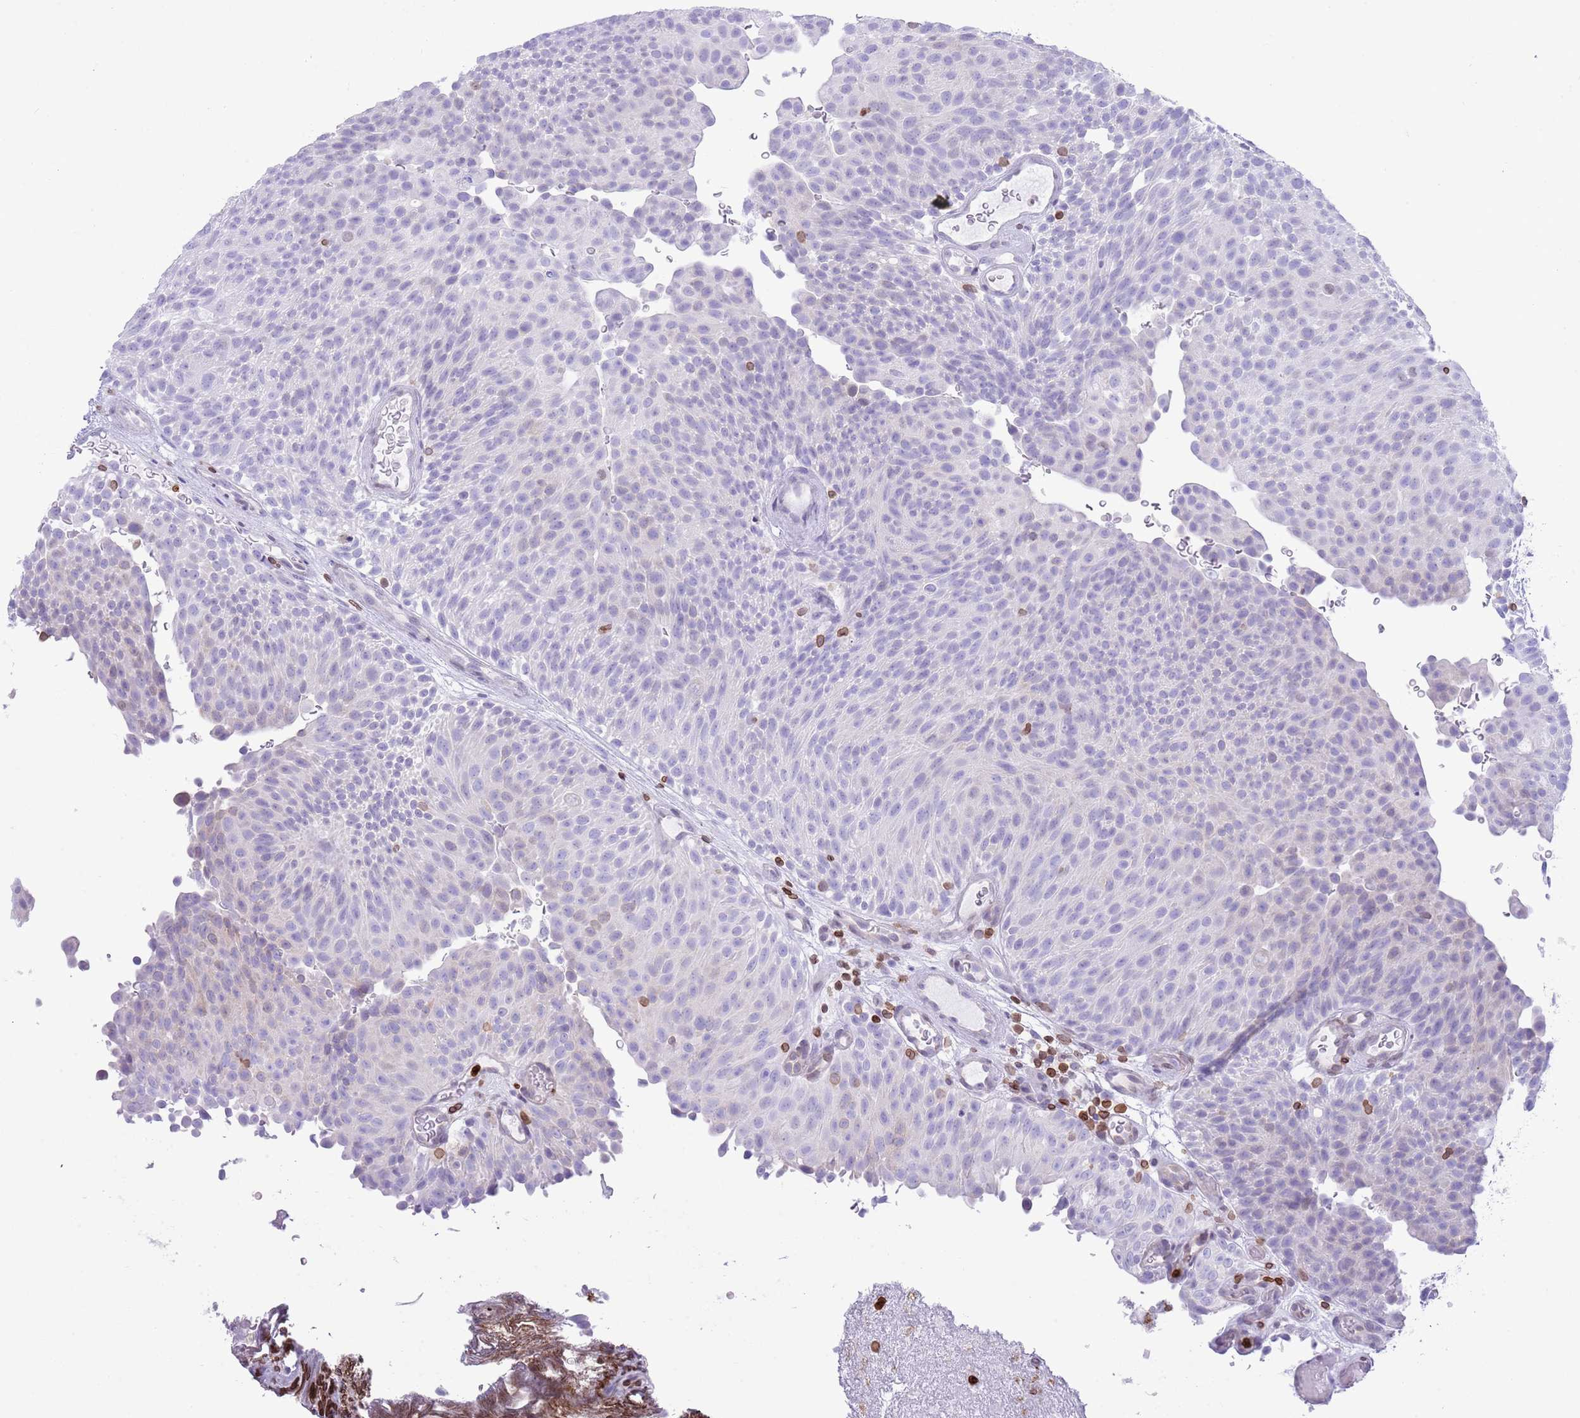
{"staining": {"intensity": "negative", "quantity": "none", "location": "none"}, "tissue": "urothelial cancer", "cell_type": "Tumor cells", "image_type": "cancer", "snomed": [{"axis": "morphology", "description": "Urothelial carcinoma, Low grade"}, {"axis": "topography", "description": "Urinary bladder"}], "caption": "The histopathology image shows no staining of tumor cells in low-grade urothelial carcinoma. (IHC, brightfield microscopy, high magnification).", "gene": "LBR", "patient": {"sex": "male", "age": 78}}